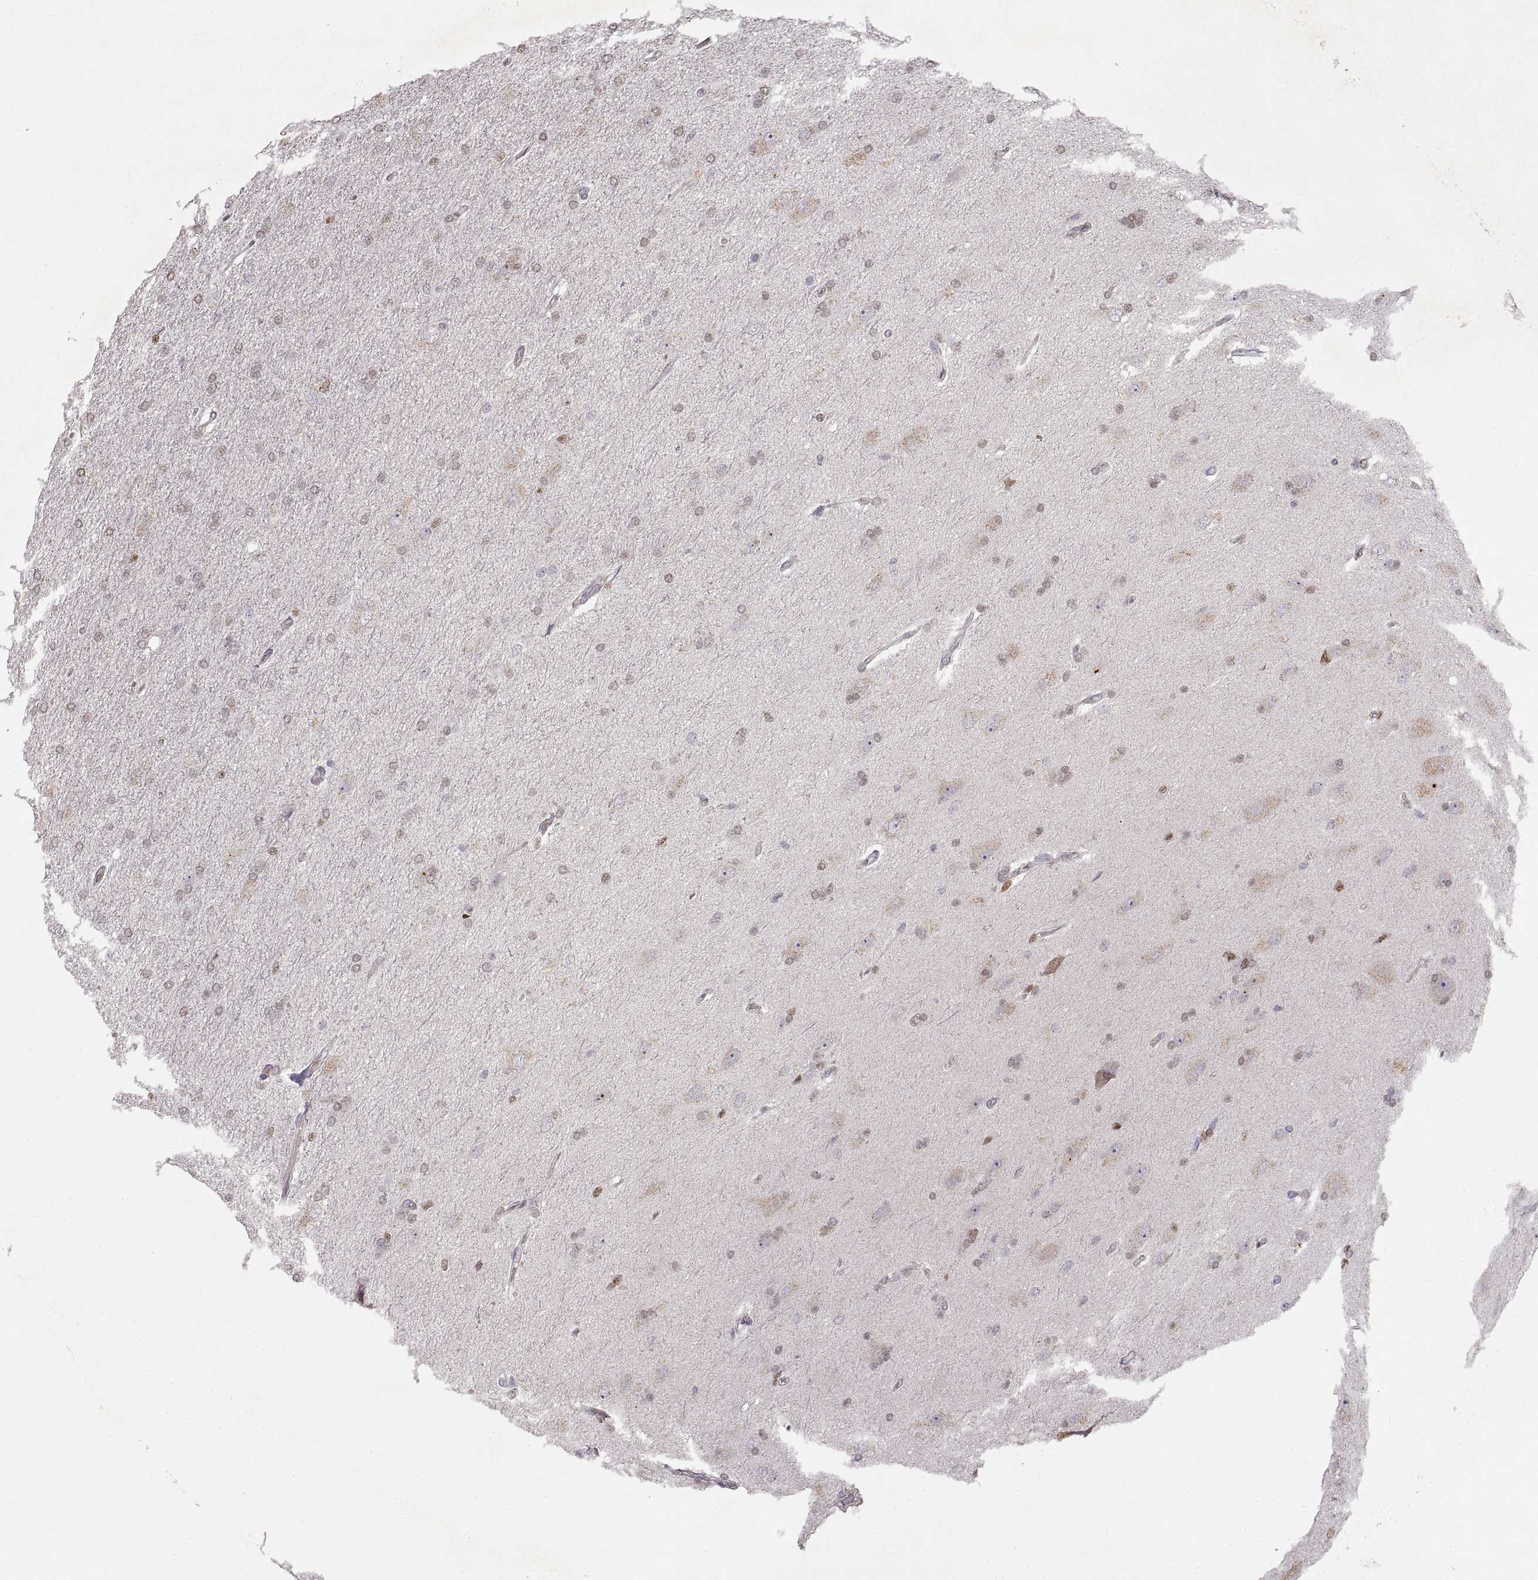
{"staining": {"intensity": "negative", "quantity": "none", "location": "none"}, "tissue": "glioma", "cell_type": "Tumor cells", "image_type": "cancer", "snomed": [{"axis": "morphology", "description": "Glioma, malignant, High grade"}, {"axis": "topography", "description": "Cerebral cortex"}], "caption": "Glioma stained for a protein using IHC shows no staining tumor cells.", "gene": "ADAM11", "patient": {"sex": "male", "age": 70}}